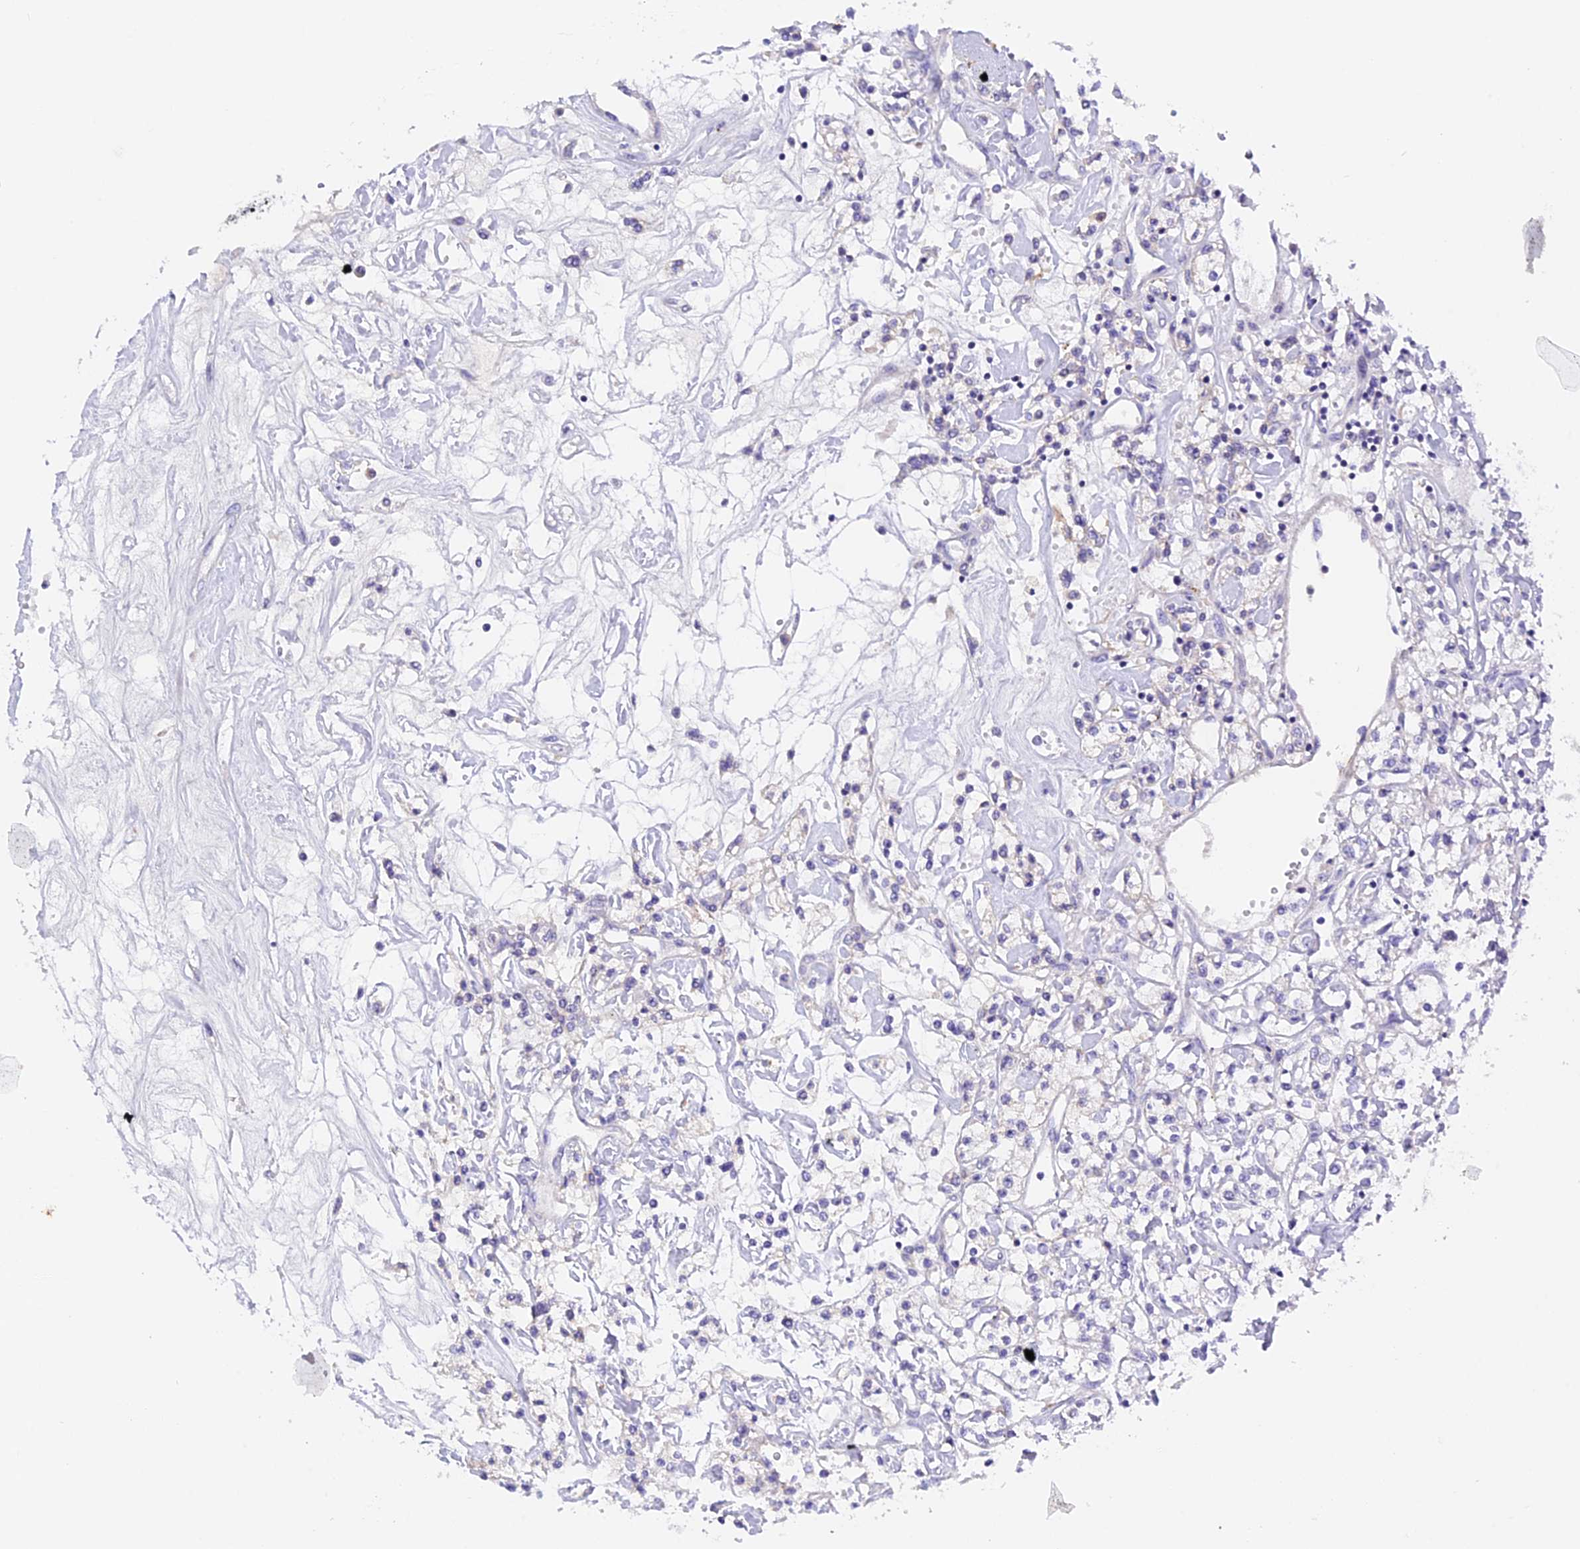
{"staining": {"intensity": "negative", "quantity": "none", "location": "none"}, "tissue": "renal cancer", "cell_type": "Tumor cells", "image_type": "cancer", "snomed": [{"axis": "morphology", "description": "Adenocarcinoma, NOS"}, {"axis": "topography", "description": "Kidney"}], "caption": "Renal adenocarcinoma stained for a protein using immunohistochemistry exhibits no staining tumor cells.", "gene": "RTTN", "patient": {"sex": "female", "age": 59}}